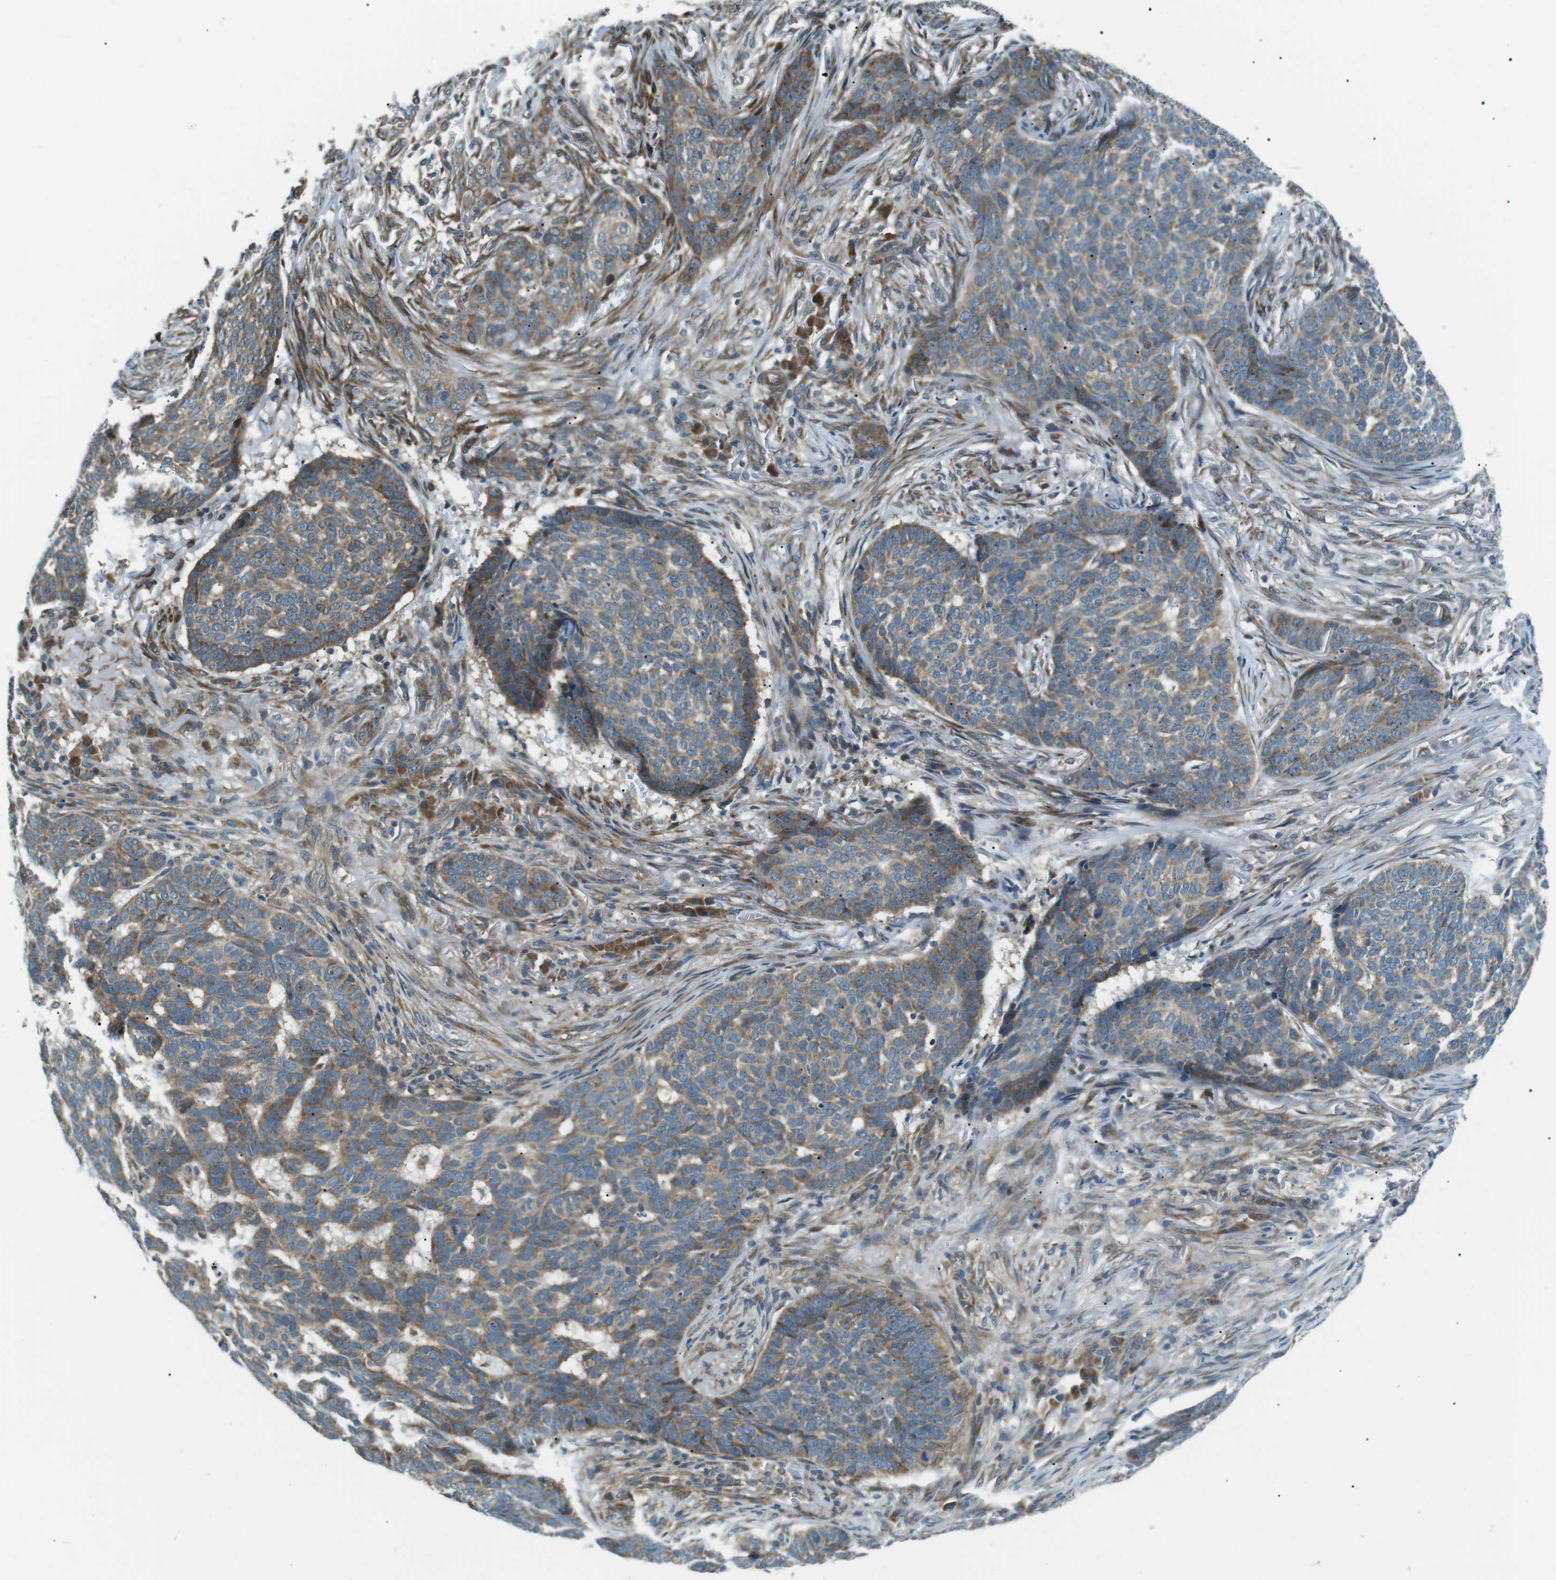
{"staining": {"intensity": "moderate", "quantity": ">75%", "location": "cytoplasmic/membranous"}, "tissue": "skin cancer", "cell_type": "Tumor cells", "image_type": "cancer", "snomed": [{"axis": "morphology", "description": "Basal cell carcinoma"}, {"axis": "topography", "description": "Skin"}], "caption": "Moderate cytoplasmic/membranous positivity is identified in approximately >75% of tumor cells in skin cancer (basal cell carcinoma).", "gene": "TMEM74", "patient": {"sex": "male", "age": 85}}